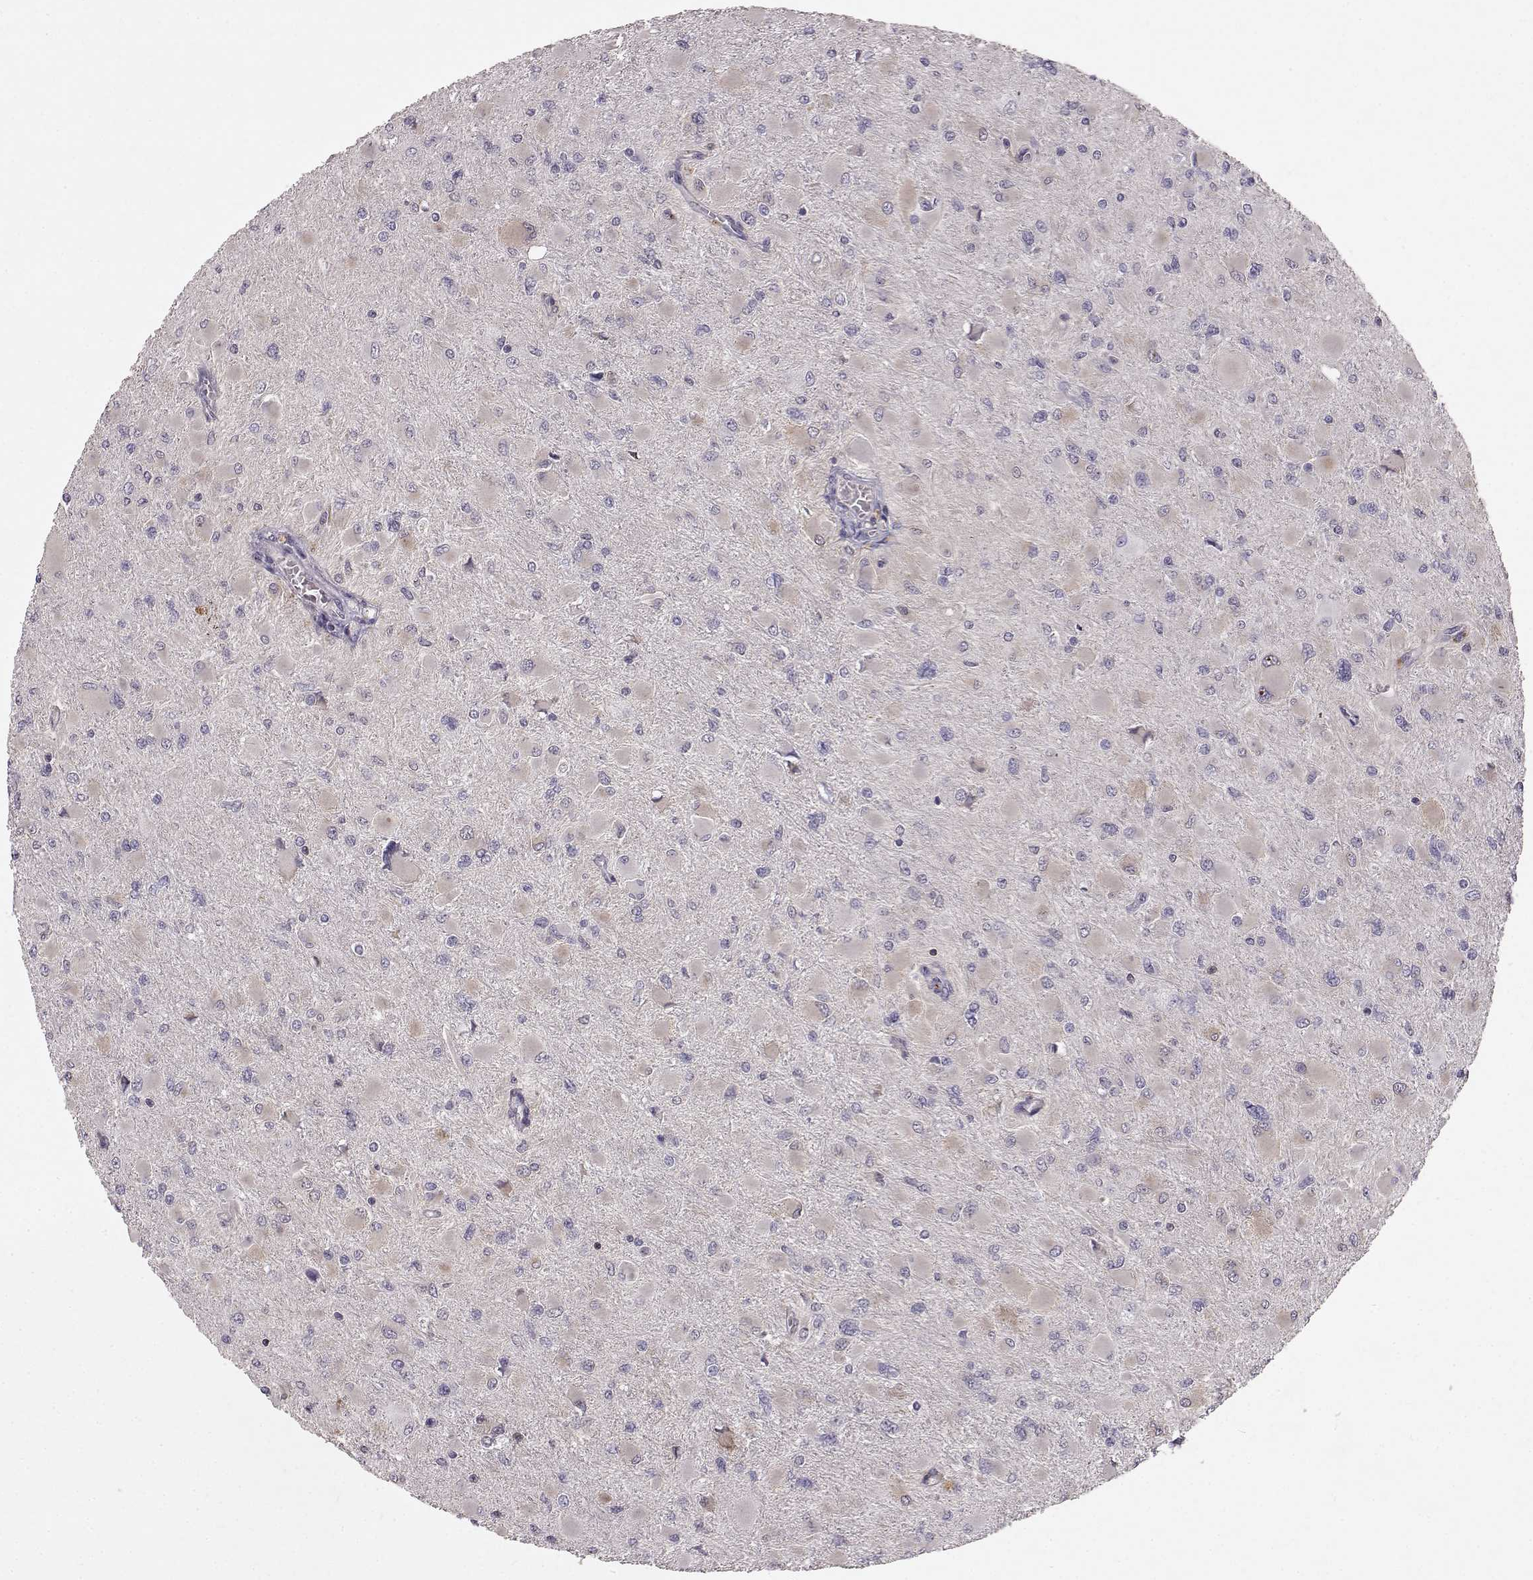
{"staining": {"intensity": "negative", "quantity": "none", "location": "none"}, "tissue": "glioma", "cell_type": "Tumor cells", "image_type": "cancer", "snomed": [{"axis": "morphology", "description": "Glioma, malignant, High grade"}, {"axis": "topography", "description": "Cerebral cortex"}], "caption": "This is an IHC image of human malignant glioma (high-grade). There is no staining in tumor cells.", "gene": "CCNF", "patient": {"sex": "female", "age": 36}}